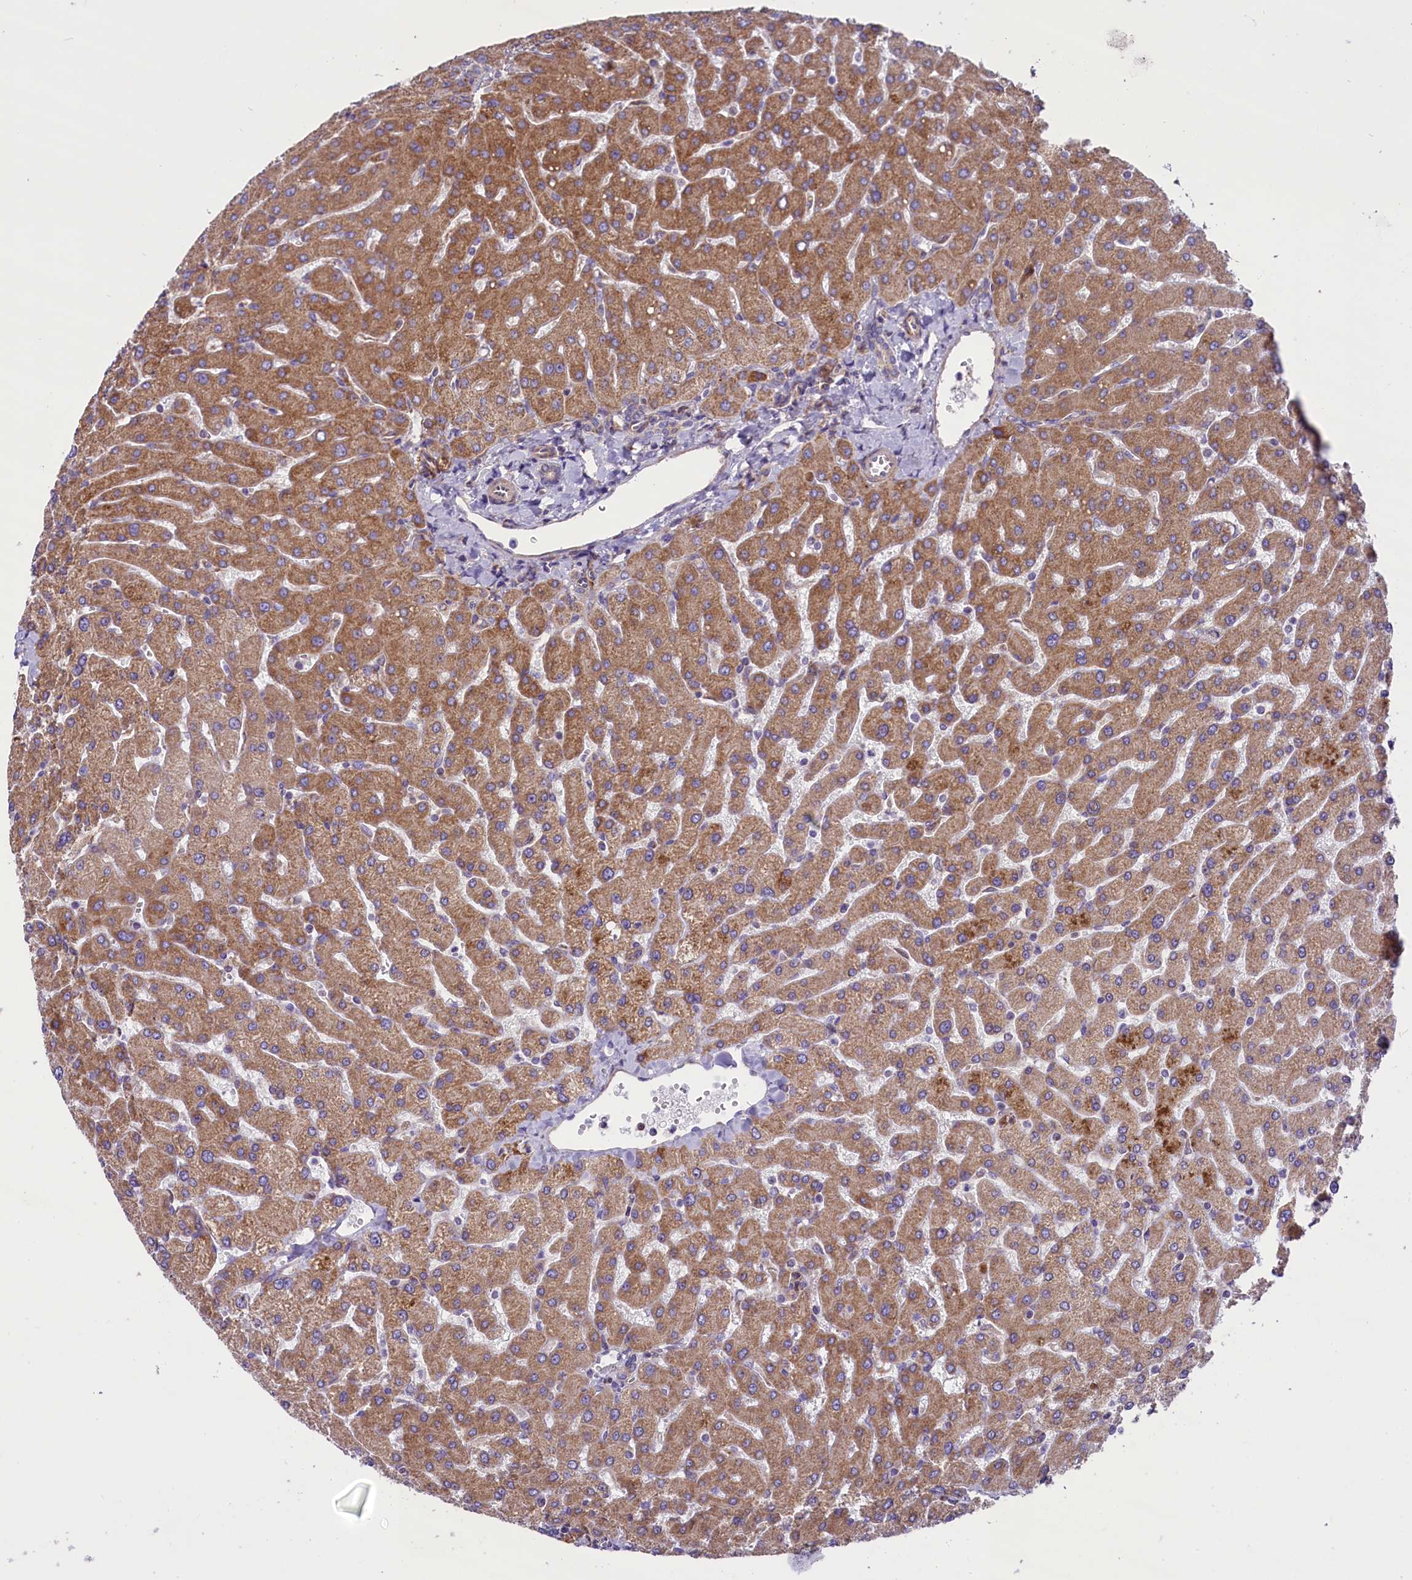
{"staining": {"intensity": "weak", "quantity": "<25%", "location": "cytoplasmic/membranous"}, "tissue": "liver", "cell_type": "Cholangiocytes", "image_type": "normal", "snomed": [{"axis": "morphology", "description": "Normal tissue, NOS"}, {"axis": "topography", "description": "Liver"}], "caption": "This photomicrograph is of unremarkable liver stained with immunohistochemistry to label a protein in brown with the nuclei are counter-stained blue. There is no positivity in cholangiocytes.", "gene": "PTPRU", "patient": {"sex": "male", "age": 55}}